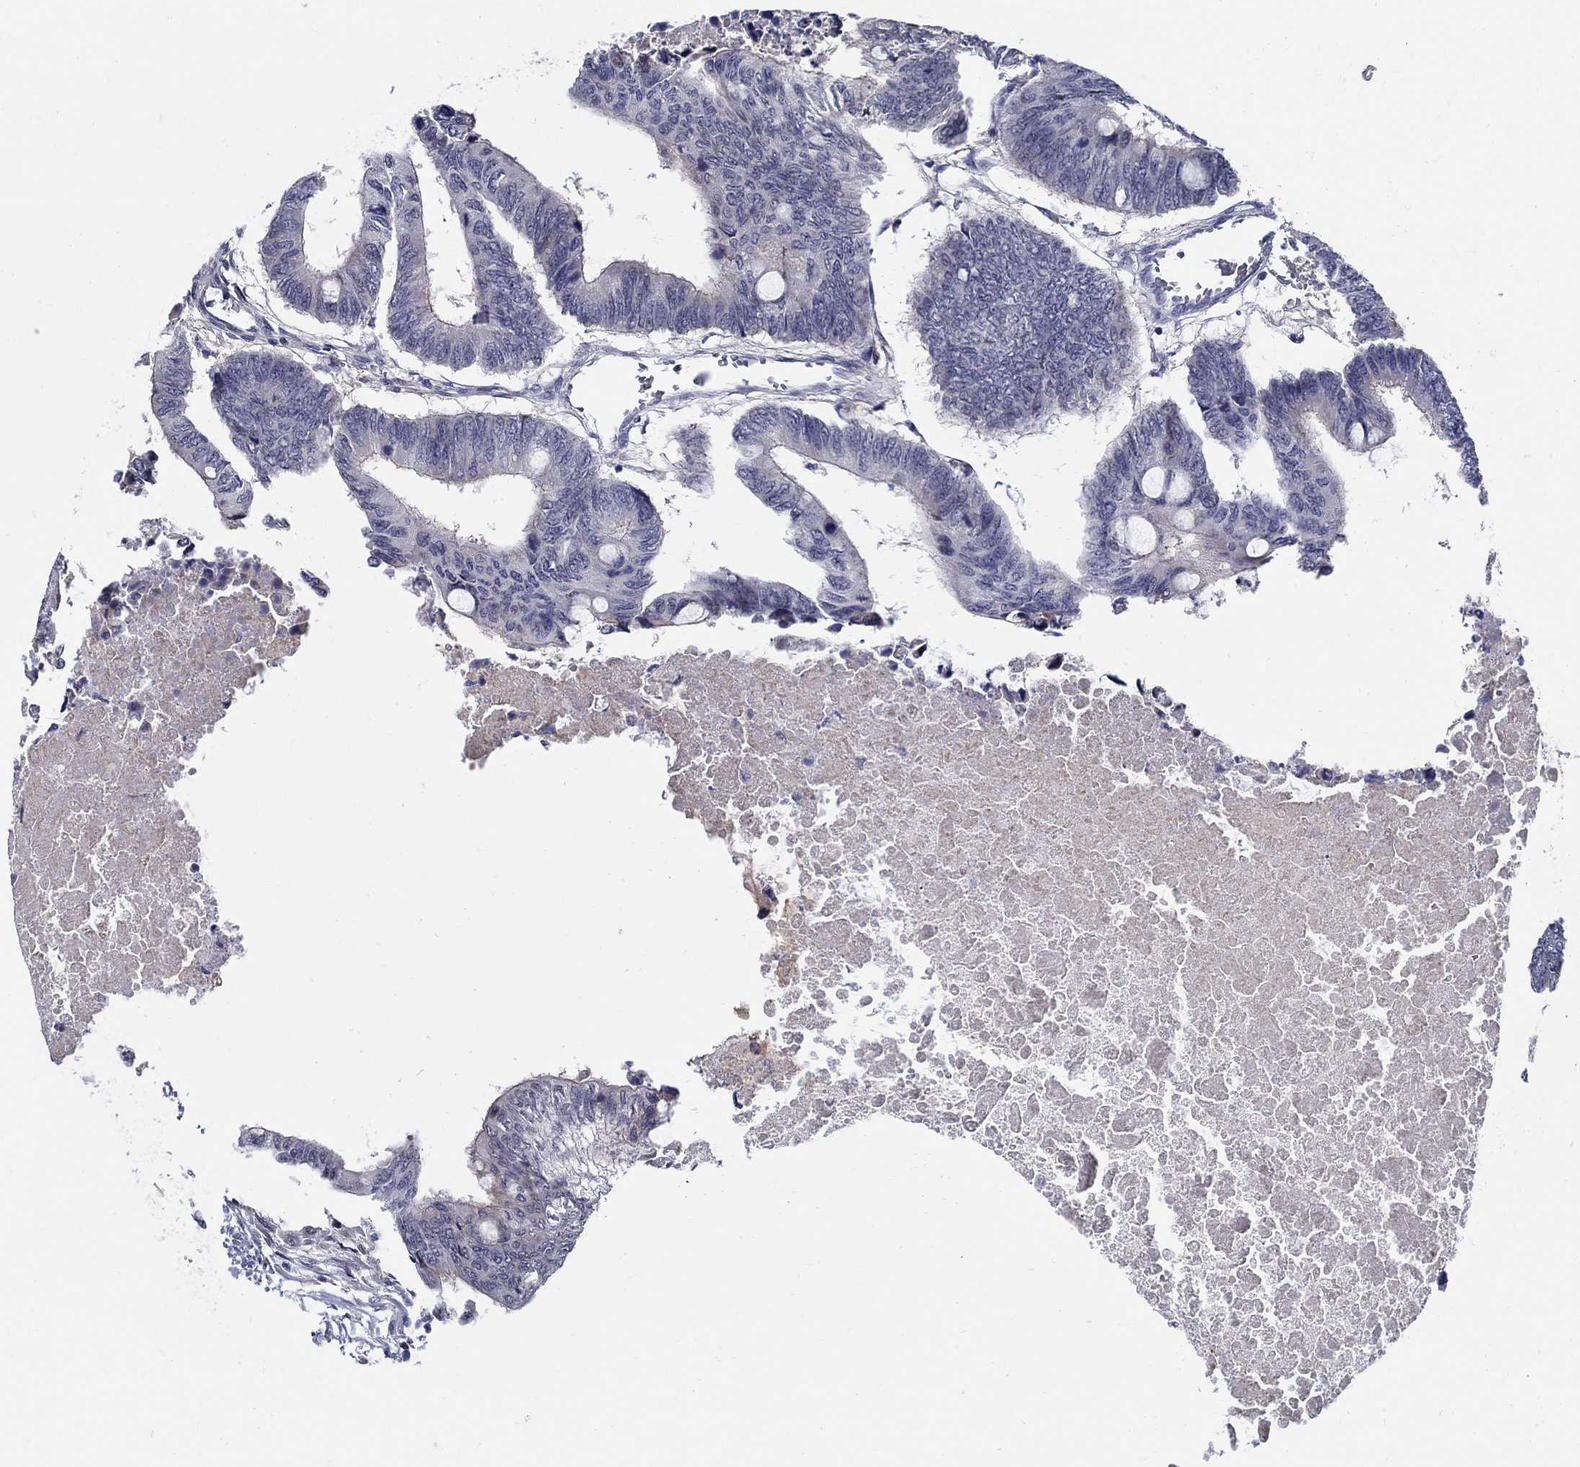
{"staining": {"intensity": "negative", "quantity": "none", "location": "none"}, "tissue": "colorectal cancer", "cell_type": "Tumor cells", "image_type": "cancer", "snomed": [{"axis": "morphology", "description": "Normal tissue, NOS"}, {"axis": "morphology", "description": "Adenocarcinoma, NOS"}, {"axis": "topography", "description": "Rectum"}, {"axis": "topography", "description": "Peripheral nerve tissue"}], "caption": "This is an IHC histopathology image of colorectal adenocarcinoma. There is no staining in tumor cells.", "gene": "C16orf46", "patient": {"sex": "male", "age": 92}}